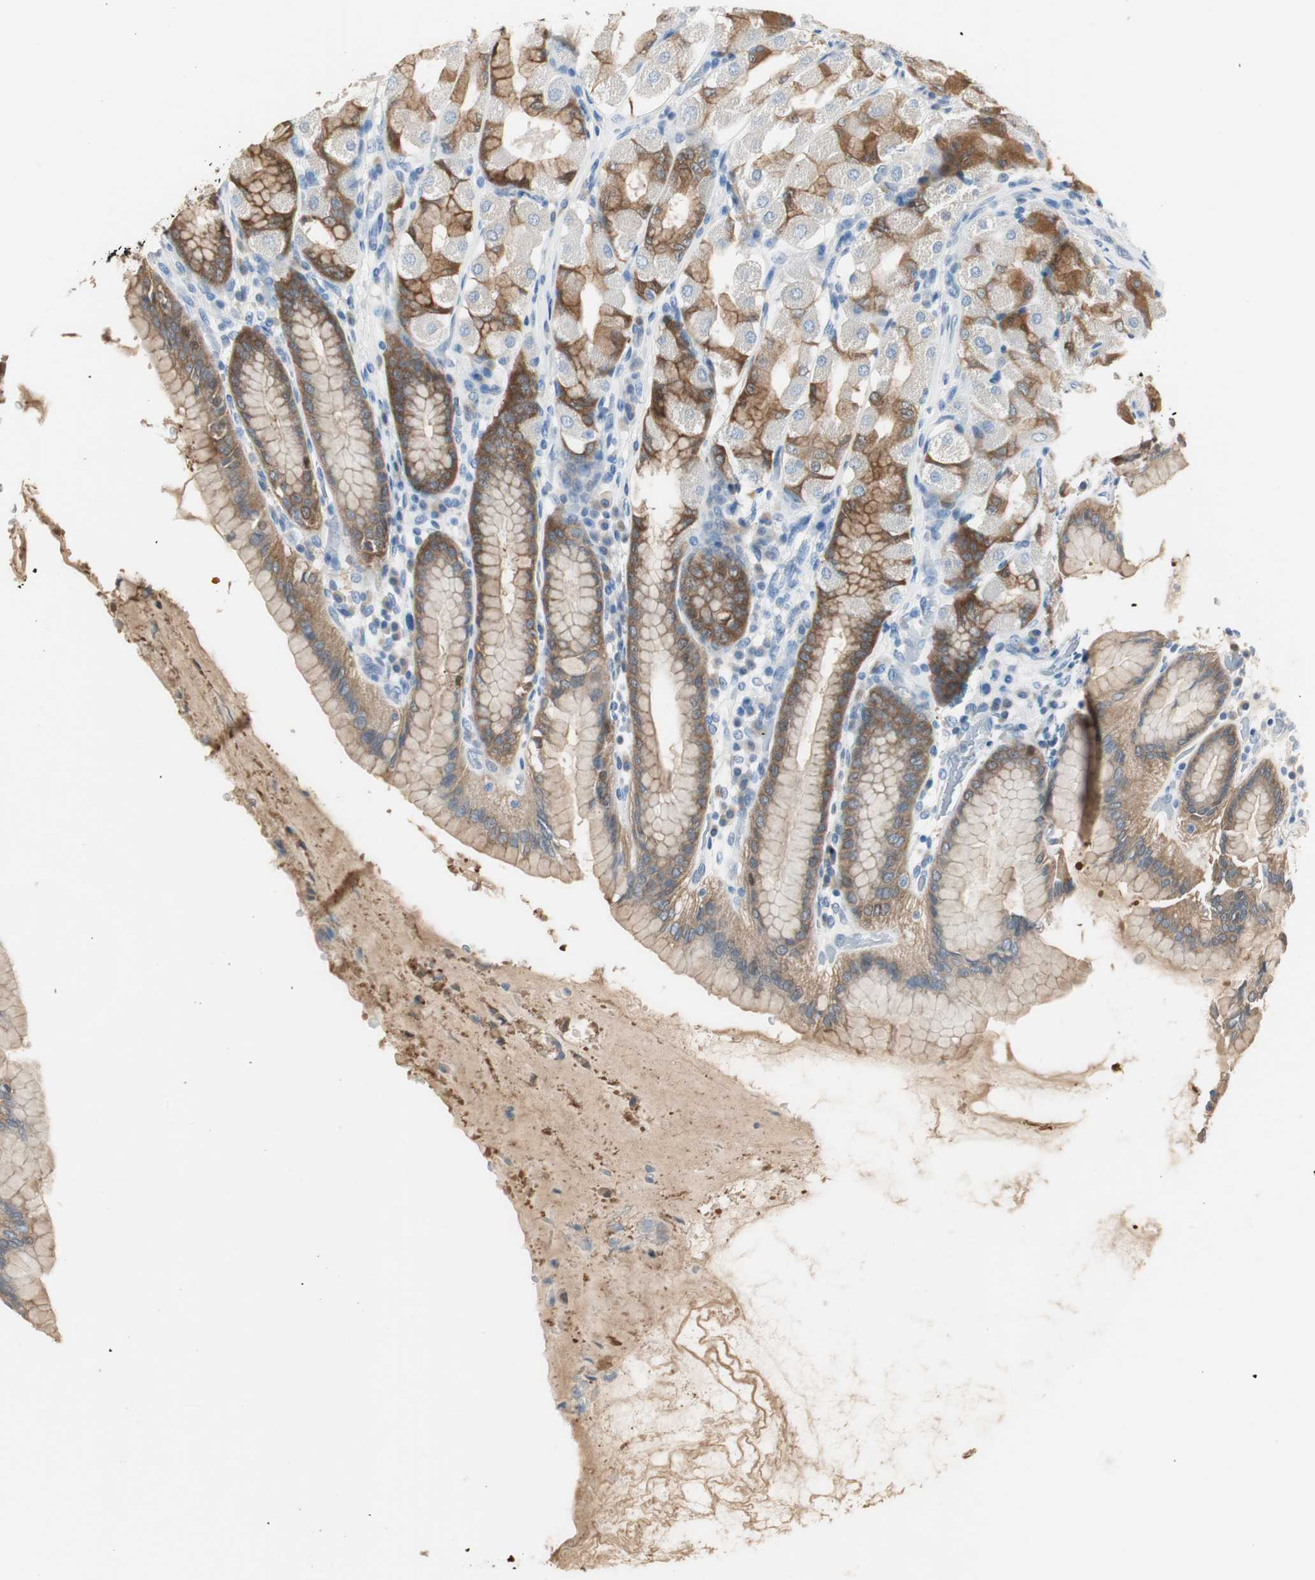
{"staining": {"intensity": "strong", "quantity": ">75%", "location": "cytoplasmic/membranous,nuclear"}, "tissue": "stomach", "cell_type": "Glandular cells", "image_type": "normal", "snomed": [{"axis": "morphology", "description": "Normal tissue, NOS"}, {"axis": "topography", "description": "Stomach, upper"}], "caption": "Strong cytoplasmic/membranous,nuclear positivity for a protein is identified in about >75% of glandular cells of unremarkable stomach using immunohistochemistry (IHC).", "gene": "FBP1", "patient": {"sex": "male", "age": 68}}